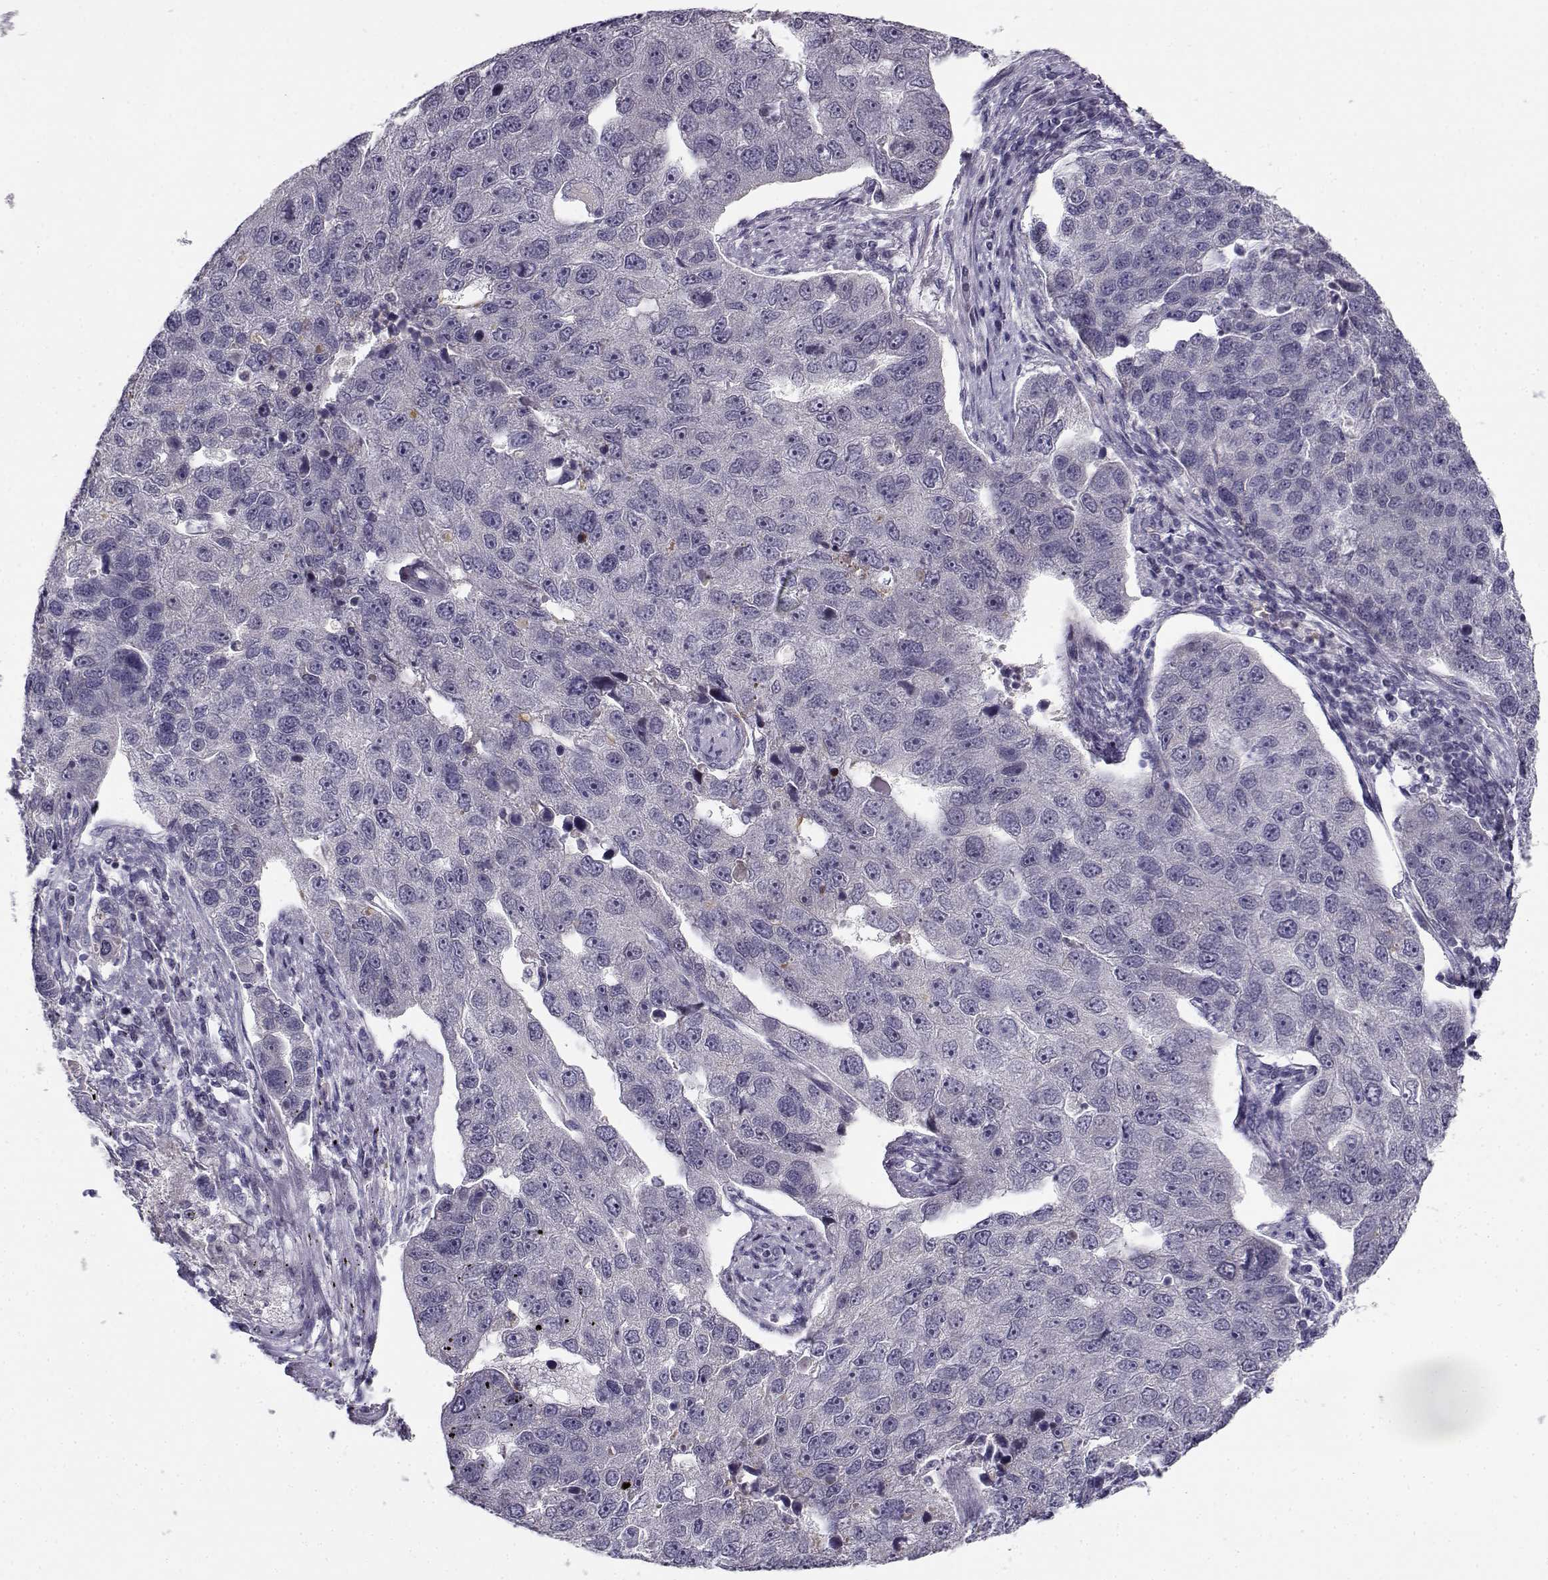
{"staining": {"intensity": "negative", "quantity": "none", "location": "none"}, "tissue": "pancreatic cancer", "cell_type": "Tumor cells", "image_type": "cancer", "snomed": [{"axis": "morphology", "description": "Adenocarcinoma, NOS"}, {"axis": "topography", "description": "Pancreas"}], "caption": "Photomicrograph shows no significant protein expression in tumor cells of adenocarcinoma (pancreatic).", "gene": "DDX25", "patient": {"sex": "female", "age": 61}}